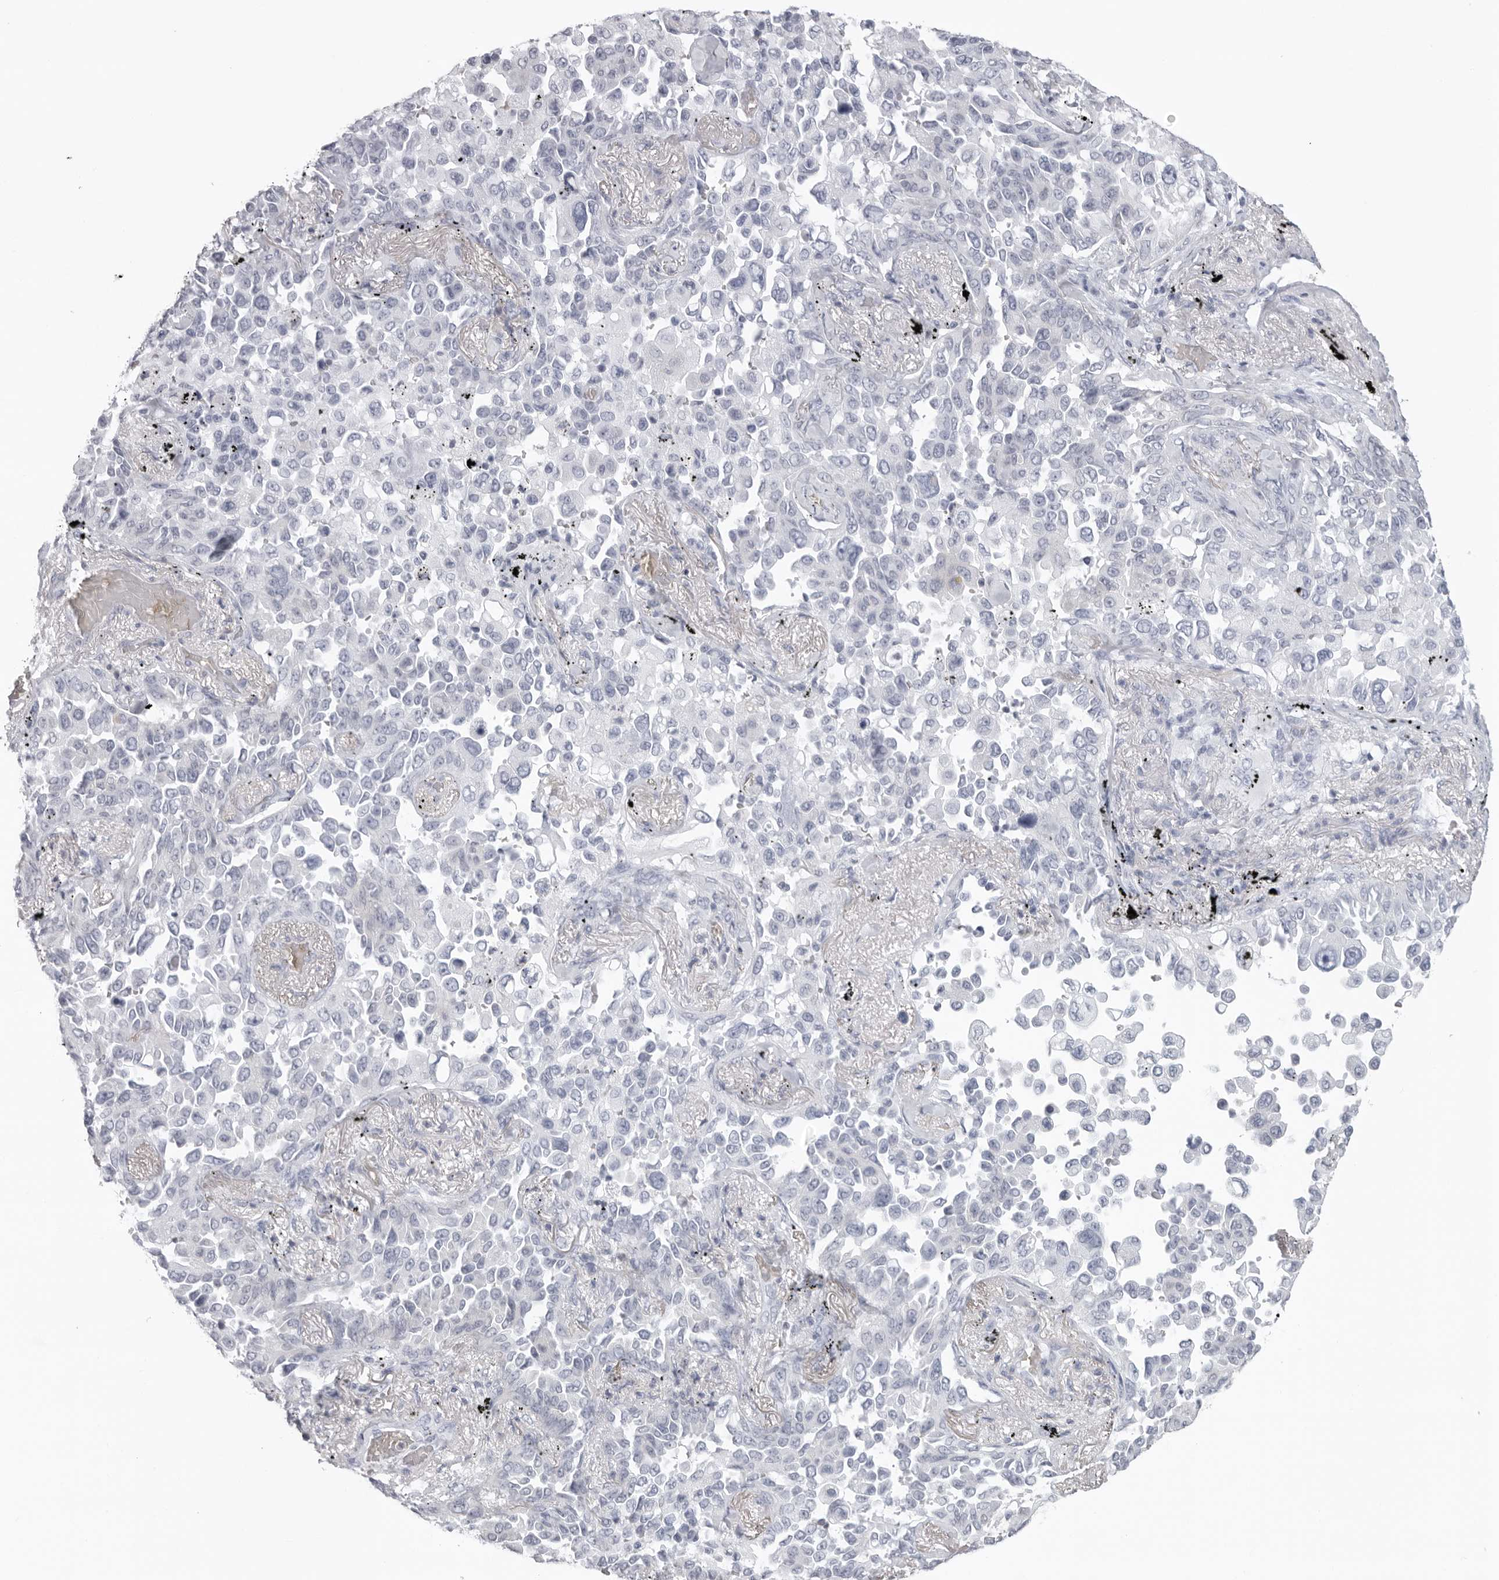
{"staining": {"intensity": "negative", "quantity": "none", "location": "none"}, "tissue": "lung cancer", "cell_type": "Tumor cells", "image_type": "cancer", "snomed": [{"axis": "morphology", "description": "Adenocarcinoma, NOS"}, {"axis": "topography", "description": "Lung"}], "caption": "Image shows no significant protein expression in tumor cells of lung cancer.", "gene": "EPB41", "patient": {"sex": "female", "age": 67}}